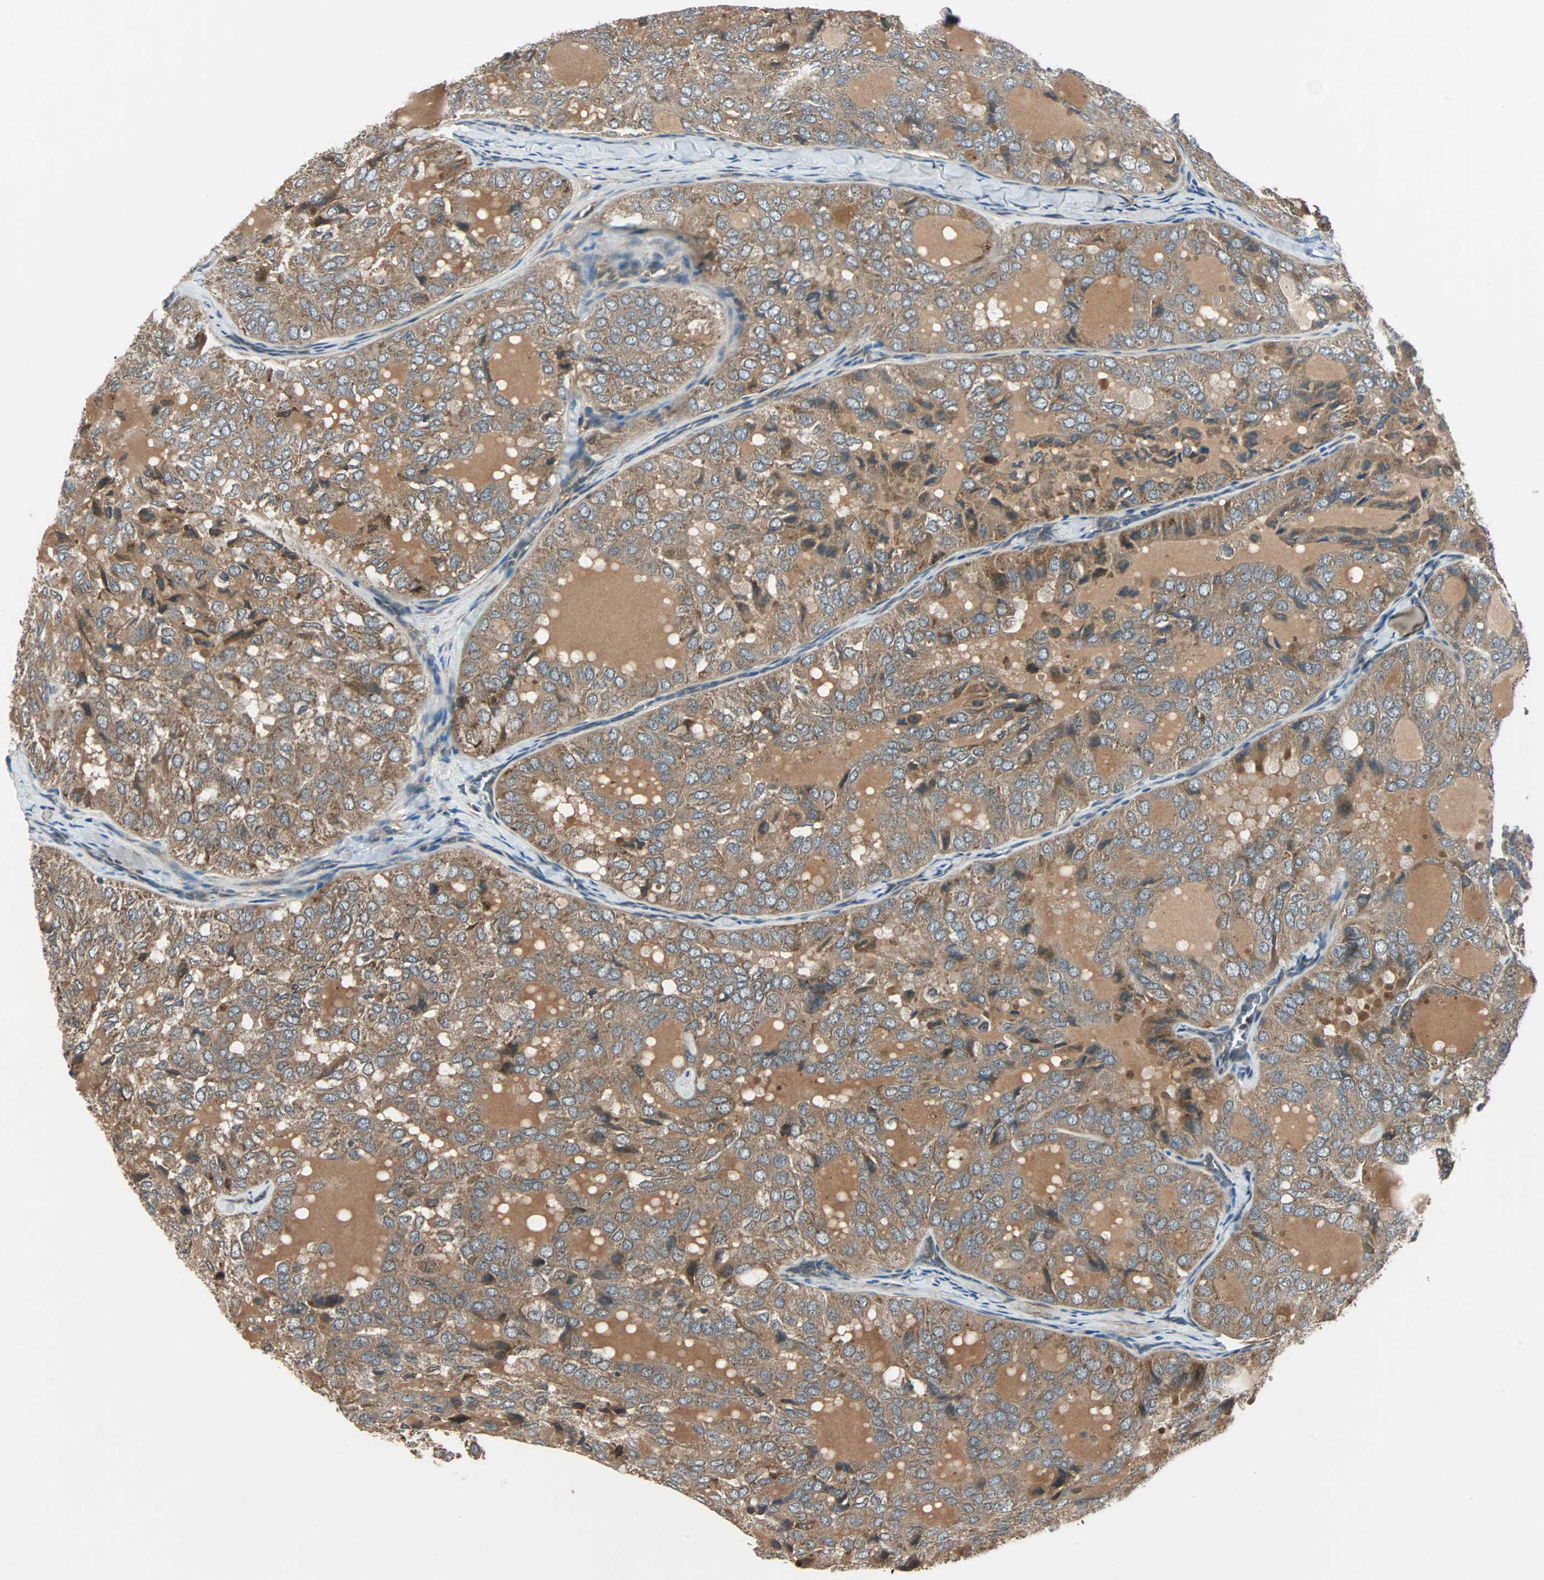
{"staining": {"intensity": "moderate", "quantity": ">75%", "location": "cytoplasmic/membranous"}, "tissue": "thyroid cancer", "cell_type": "Tumor cells", "image_type": "cancer", "snomed": [{"axis": "morphology", "description": "Follicular adenoma carcinoma, NOS"}, {"axis": "topography", "description": "Thyroid gland"}], "caption": "This micrograph displays thyroid cancer (follicular adenoma carcinoma) stained with immunohistochemistry (IHC) to label a protein in brown. The cytoplasmic/membranous of tumor cells show moderate positivity for the protein. Nuclei are counter-stained blue.", "gene": "ARF1", "patient": {"sex": "male", "age": 75}}